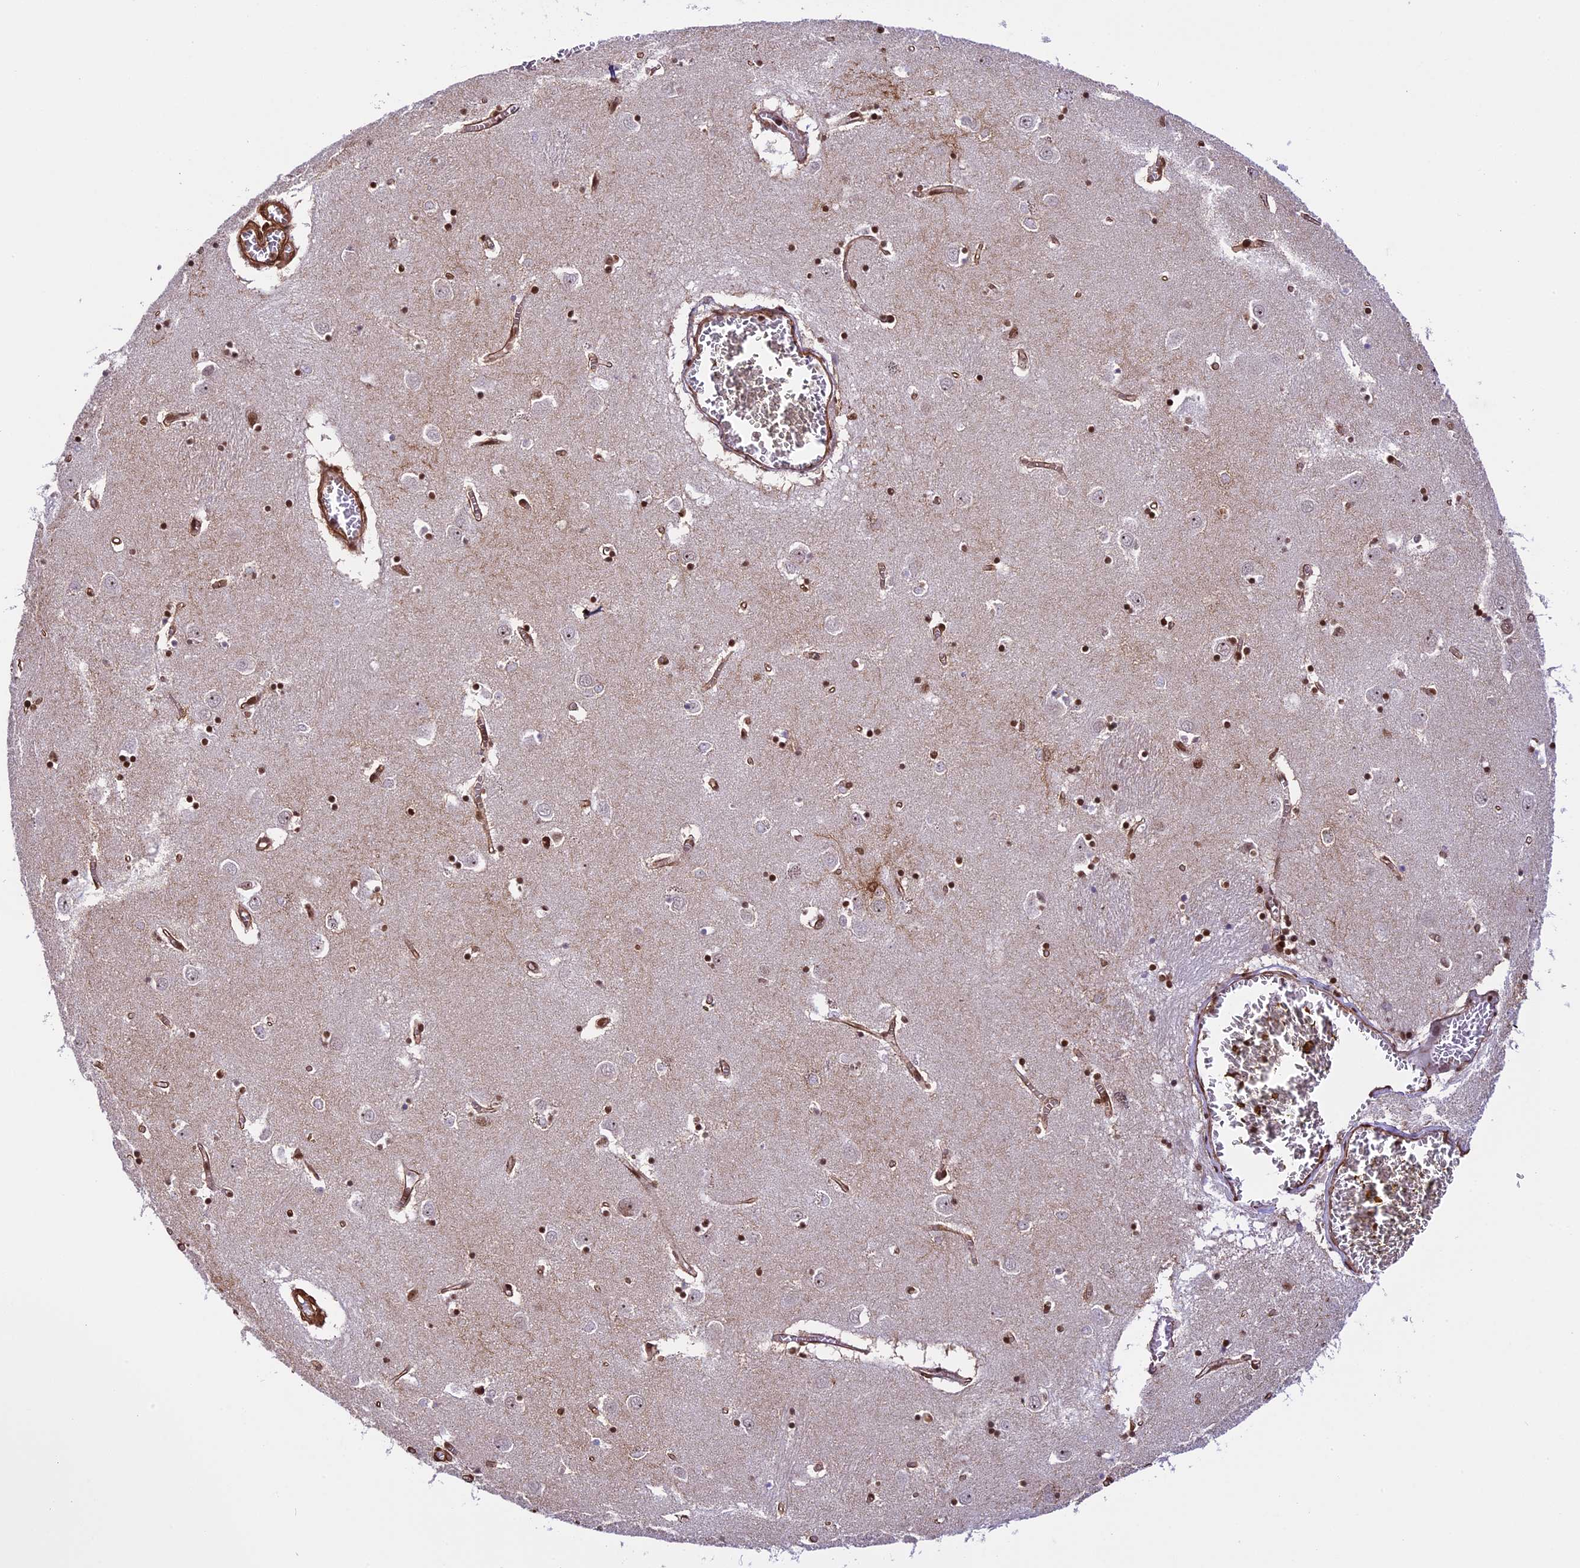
{"staining": {"intensity": "strong", "quantity": ">75%", "location": "nuclear"}, "tissue": "caudate", "cell_type": "Glial cells", "image_type": "normal", "snomed": [{"axis": "morphology", "description": "Normal tissue, NOS"}, {"axis": "topography", "description": "Lateral ventricle wall"}], "caption": "Strong nuclear protein positivity is present in about >75% of glial cells in caudate. (DAB (3,3'-diaminobenzidine) IHC with brightfield microscopy, high magnification).", "gene": "MPHOSPH8", "patient": {"sex": "male", "age": 70}}